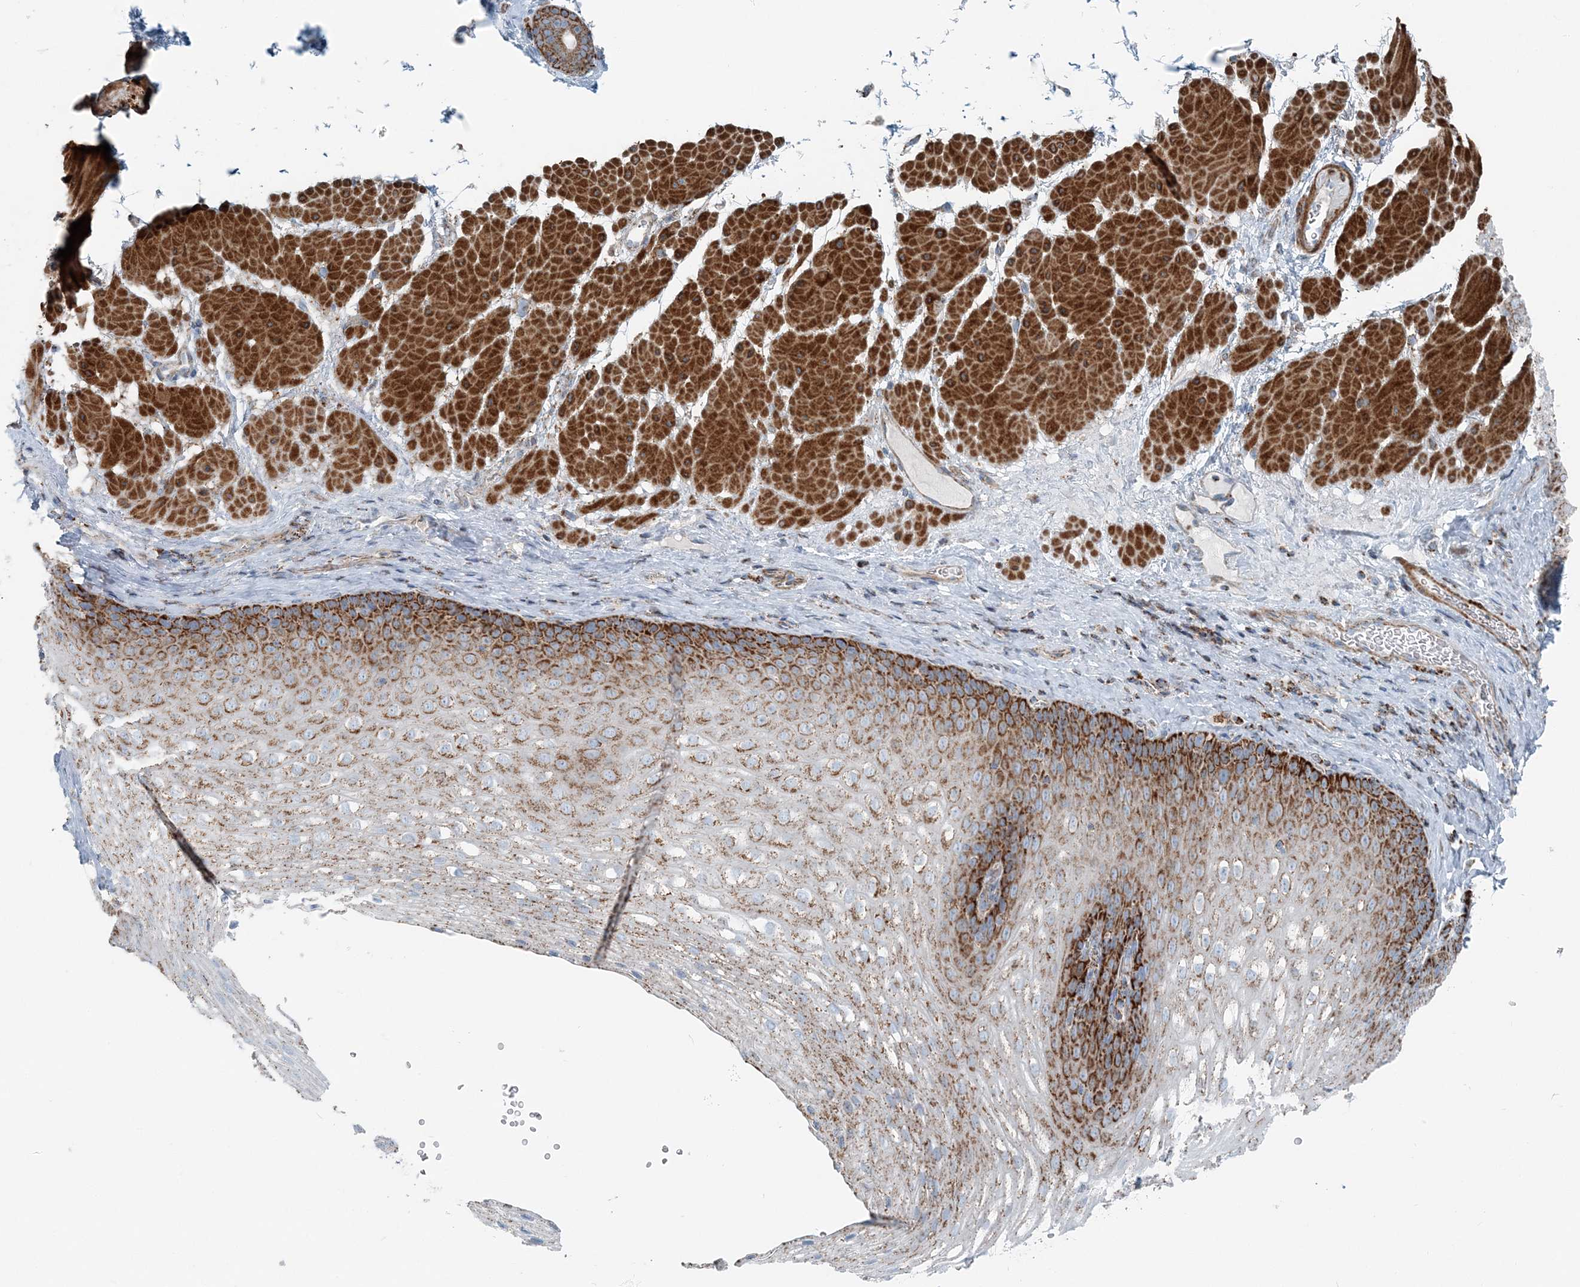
{"staining": {"intensity": "strong", "quantity": "25%-75%", "location": "cytoplasmic/membranous"}, "tissue": "esophagus", "cell_type": "Squamous epithelial cells", "image_type": "normal", "snomed": [{"axis": "morphology", "description": "Normal tissue, NOS"}, {"axis": "topography", "description": "Esophagus"}], "caption": "Benign esophagus displays strong cytoplasmic/membranous expression in about 25%-75% of squamous epithelial cells, visualized by immunohistochemistry.", "gene": "INTU", "patient": {"sex": "female", "age": 66}}